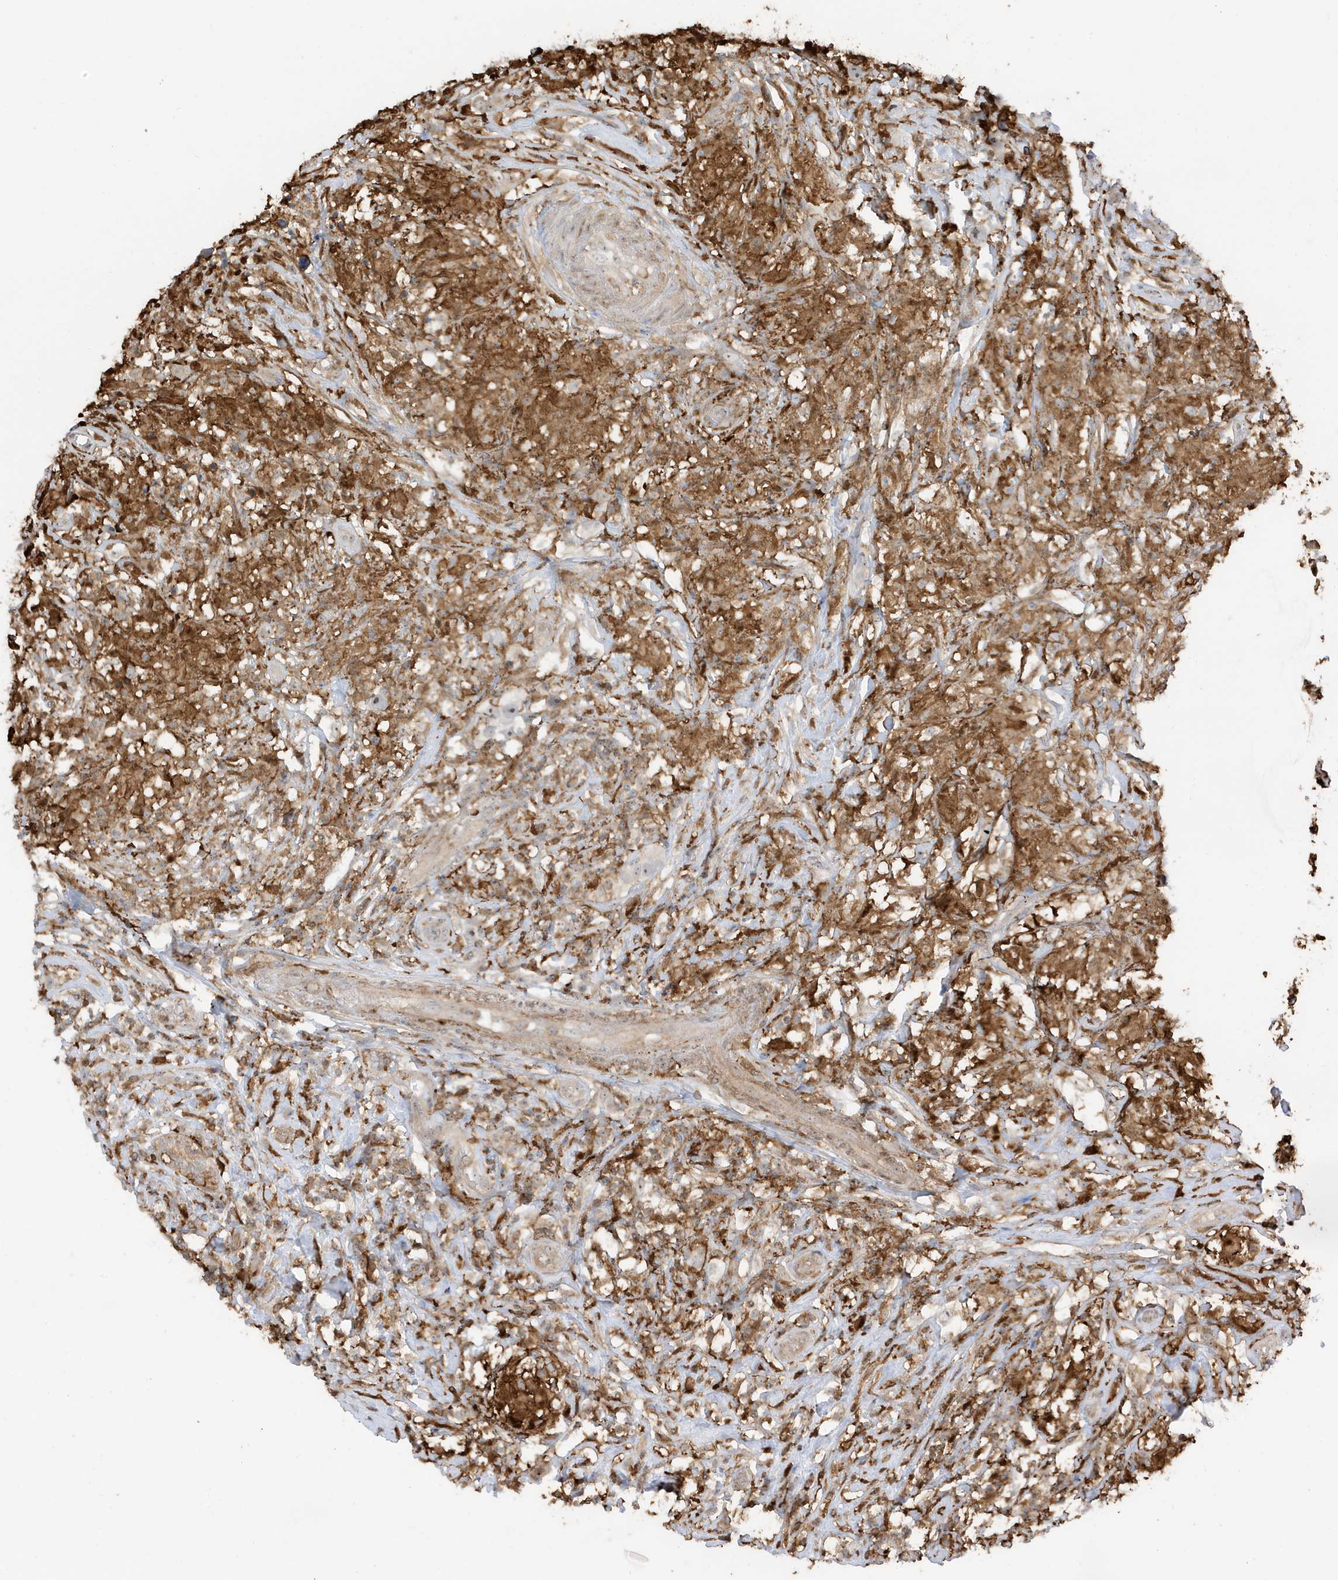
{"staining": {"intensity": "negative", "quantity": "none", "location": "none"}, "tissue": "testis cancer", "cell_type": "Tumor cells", "image_type": "cancer", "snomed": [{"axis": "morphology", "description": "Seminoma, NOS"}, {"axis": "topography", "description": "Testis"}], "caption": "This is an IHC histopathology image of testis seminoma. There is no expression in tumor cells.", "gene": "PHACTR2", "patient": {"sex": "male", "age": 49}}